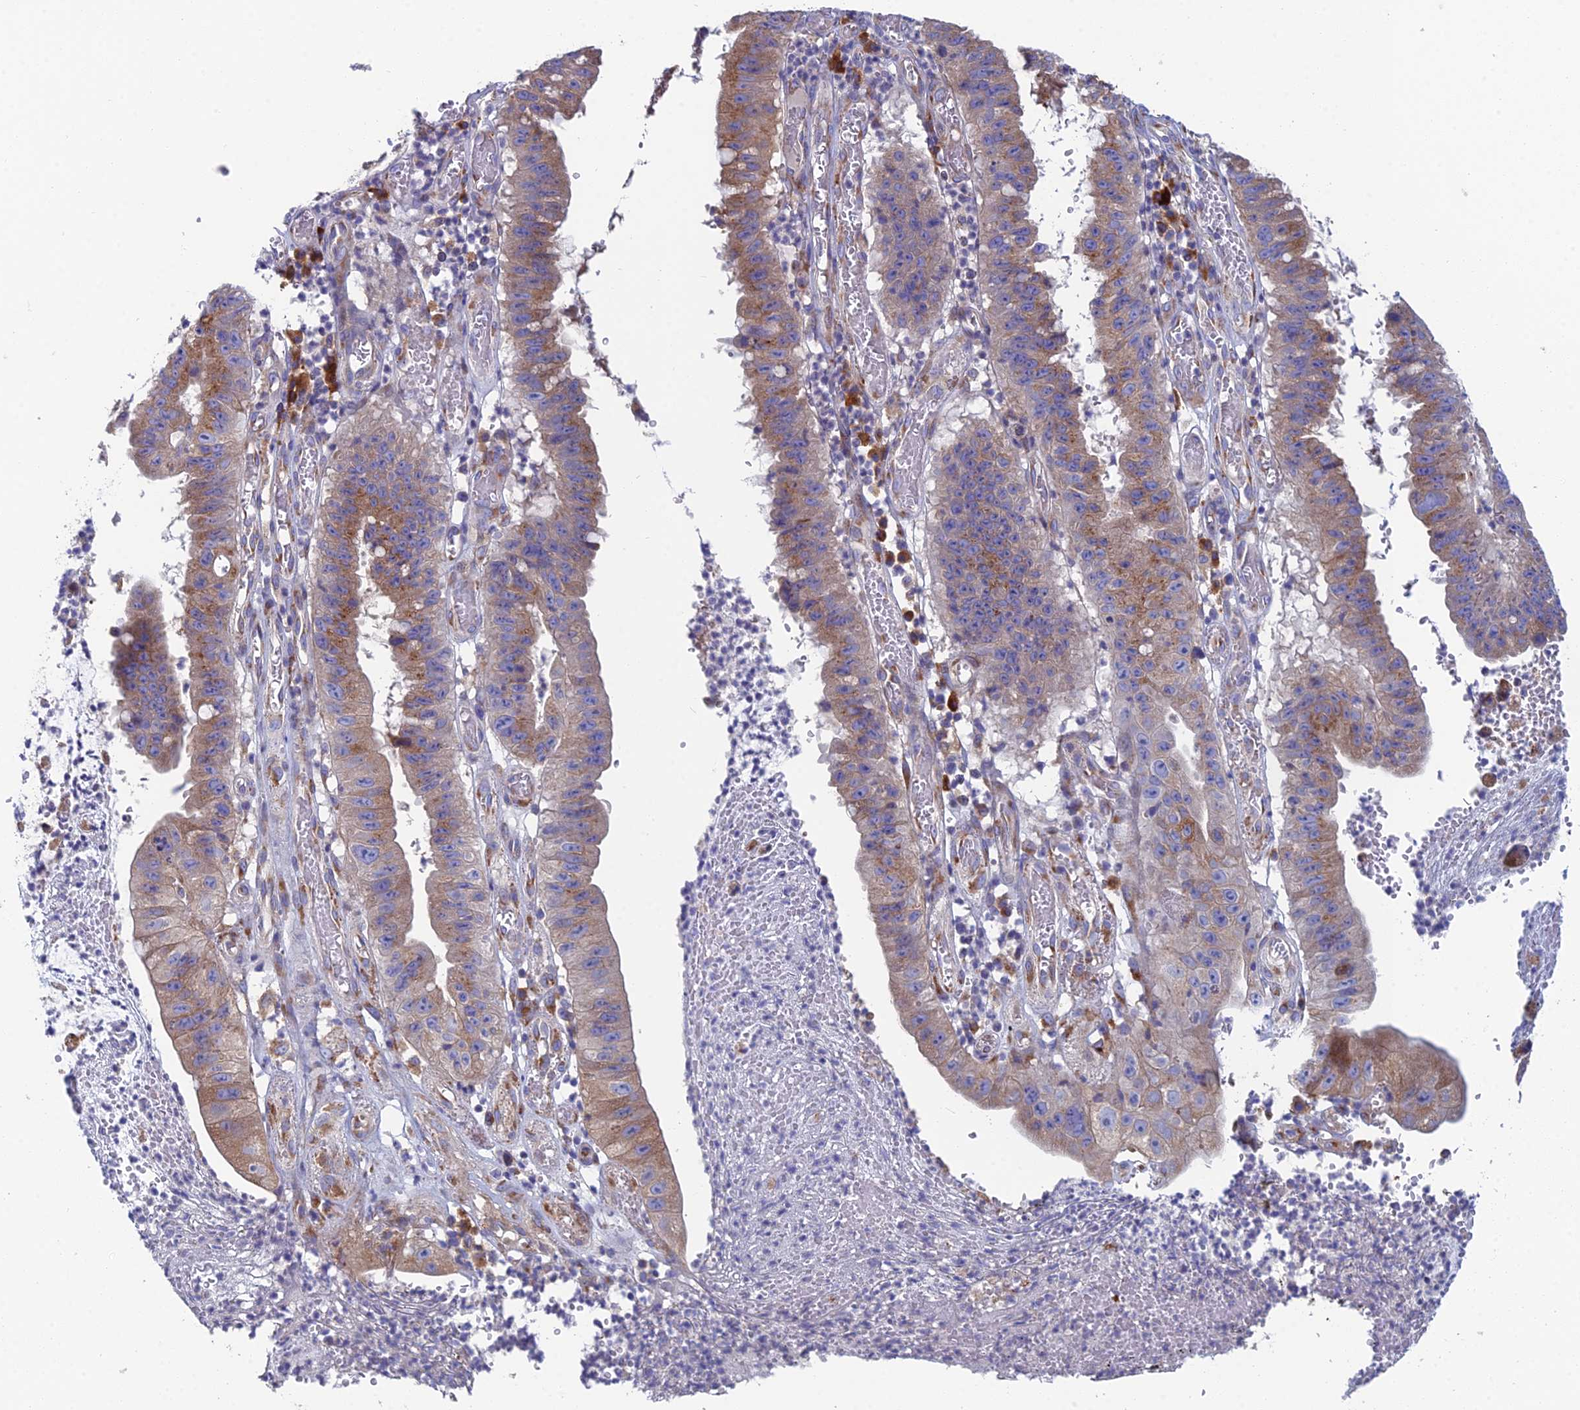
{"staining": {"intensity": "moderate", "quantity": ">75%", "location": "cytoplasmic/membranous"}, "tissue": "stomach cancer", "cell_type": "Tumor cells", "image_type": "cancer", "snomed": [{"axis": "morphology", "description": "Adenocarcinoma, NOS"}, {"axis": "topography", "description": "Stomach"}], "caption": "There is medium levels of moderate cytoplasmic/membranous positivity in tumor cells of stomach cancer, as demonstrated by immunohistochemical staining (brown color).", "gene": "CLCN3", "patient": {"sex": "male", "age": 59}}